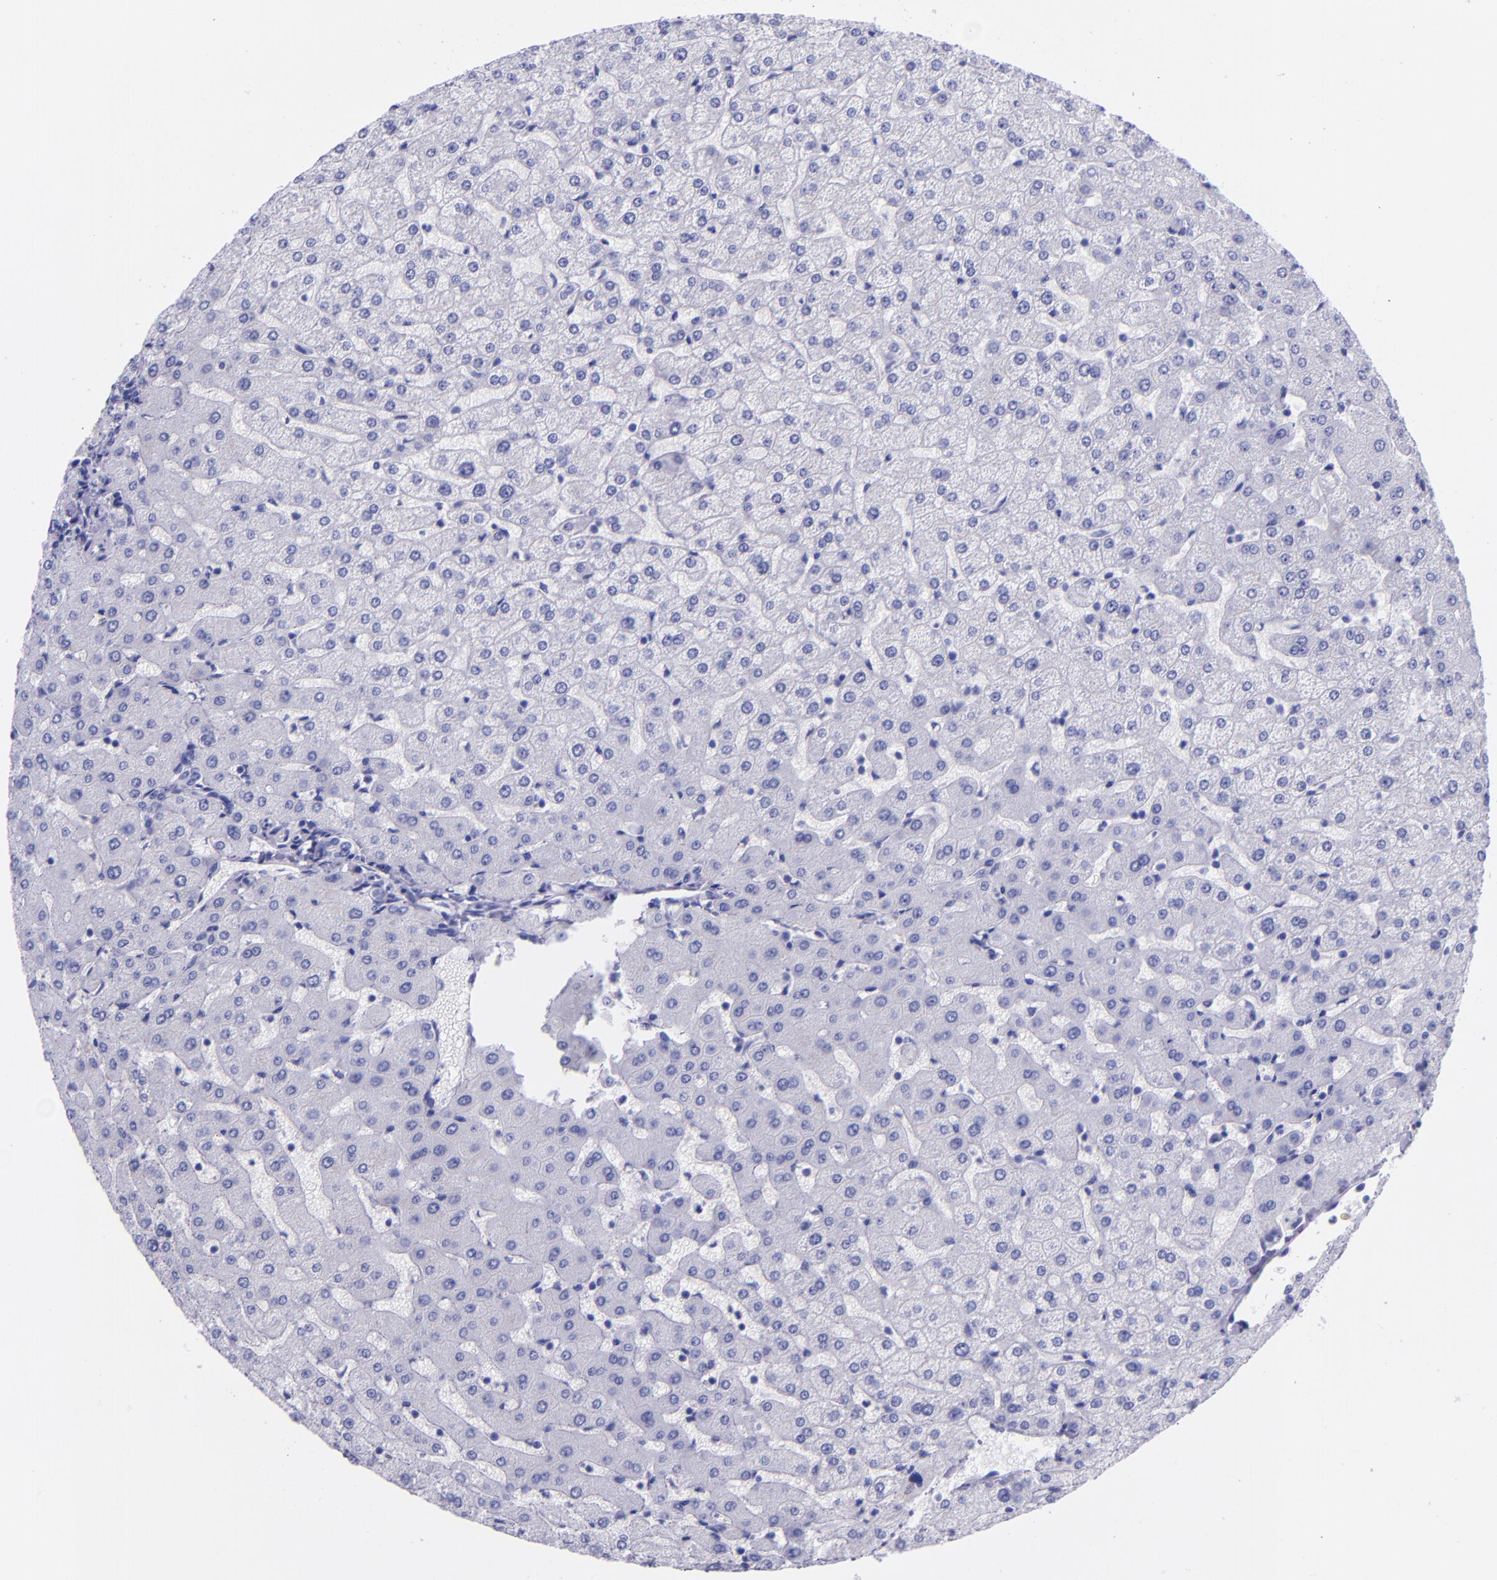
{"staining": {"intensity": "negative", "quantity": "none", "location": "none"}, "tissue": "liver", "cell_type": "Cholangiocytes", "image_type": "normal", "snomed": [{"axis": "morphology", "description": "Normal tissue, NOS"}, {"axis": "morphology", "description": "Fibrosis, NOS"}, {"axis": "topography", "description": "Liver"}], "caption": "This is a photomicrograph of immunohistochemistry (IHC) staining of normal liver, which shows no staining in cholangiocytes.", "gene": "MBP", "patient": {"sex": "female", "age": 29}}